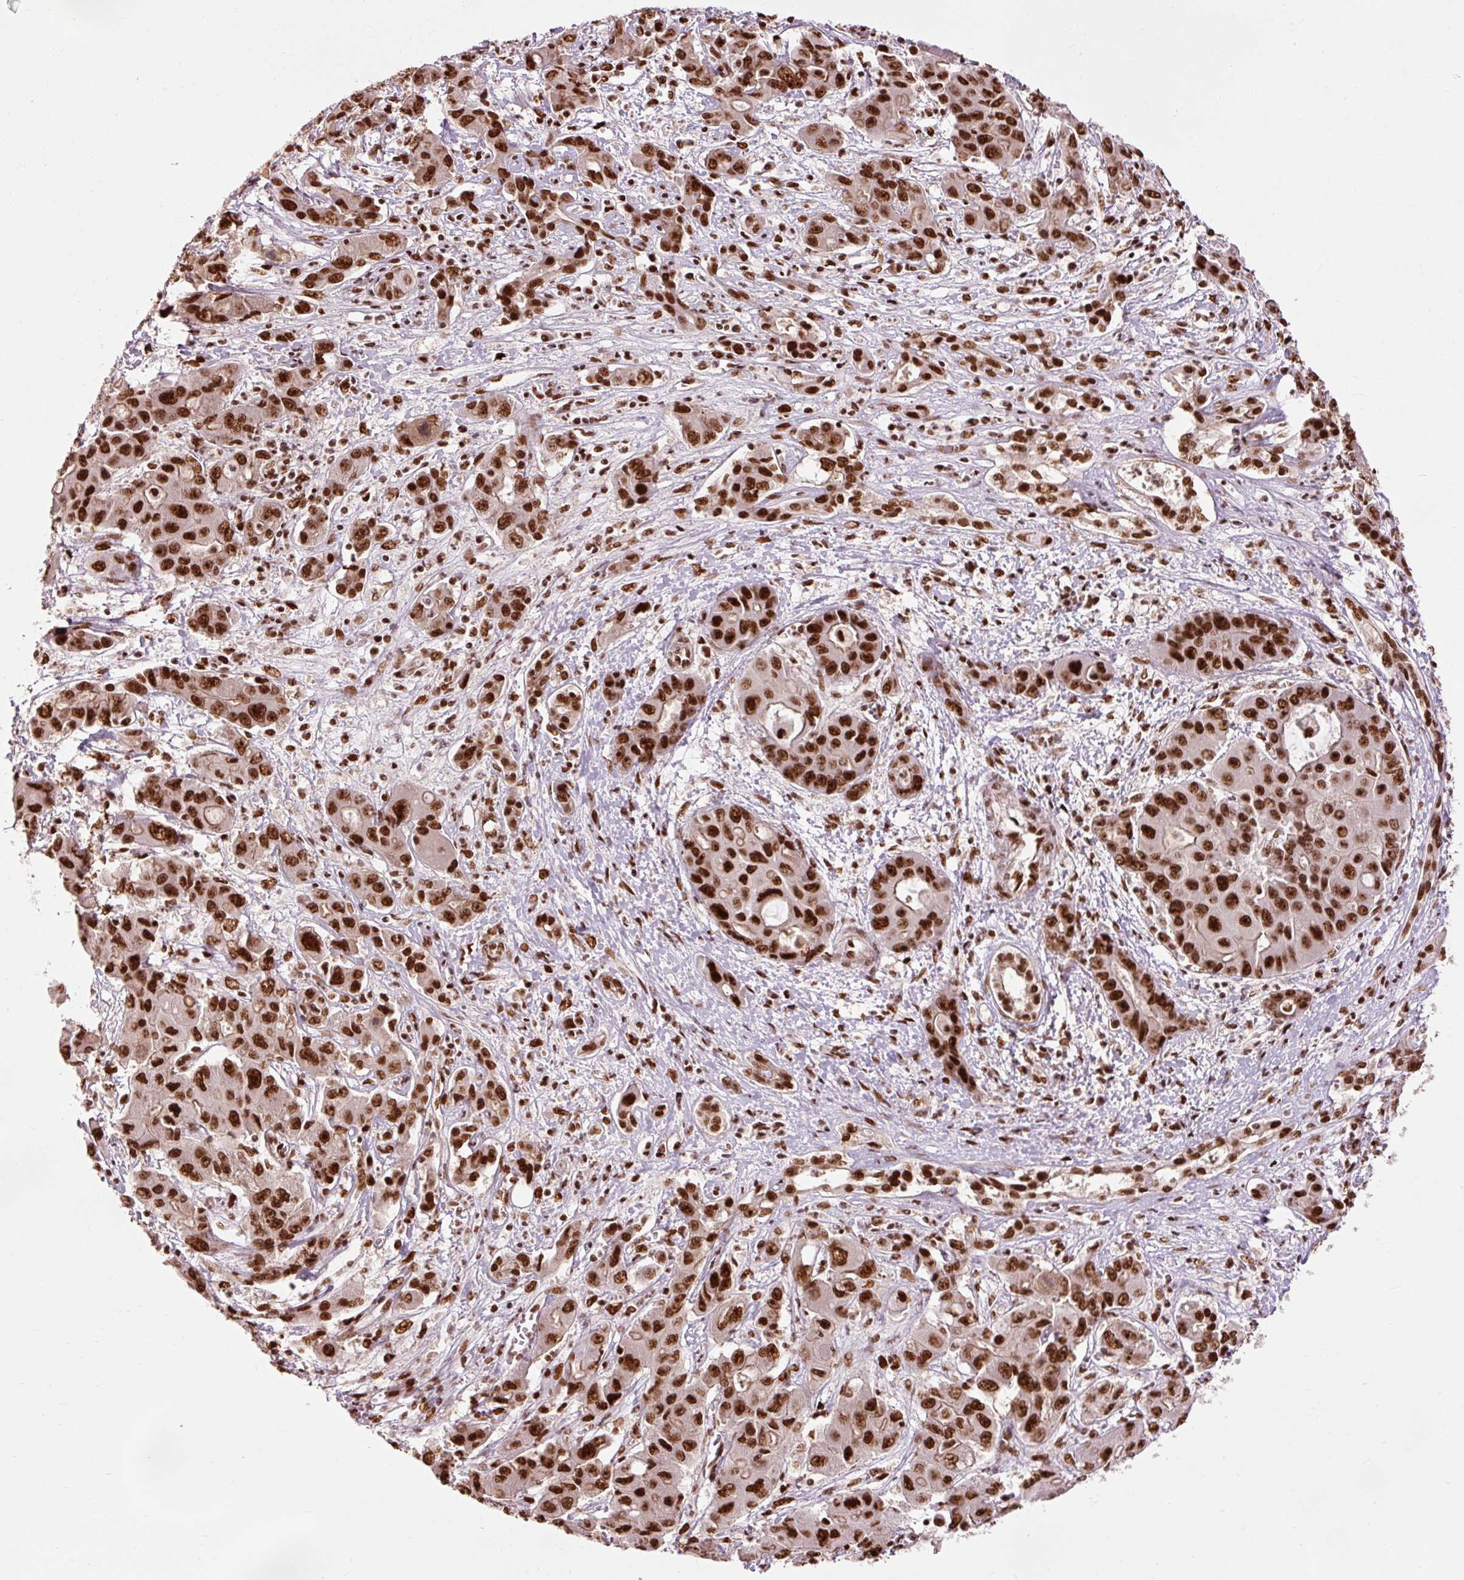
{"staining": {"intensity": "strong", "quantity": ">75%", "location": "nuclear"}, "tissue": "liver cancer", "cell_type": "Tumor cells", "image_type": "cancer", "snomed": [{"axis": "morphology", "description": "Cholangiocarcinoma"}, {"axis": "topography", "description": "Liver"}], "caption": "An image of cholangiocarcinoma (liver) stained for a protein exhibits strong nuclear brown staining in tumor cells.", "gene": "ZBTB44", "patient": {"sex": "male", "age": 67}}